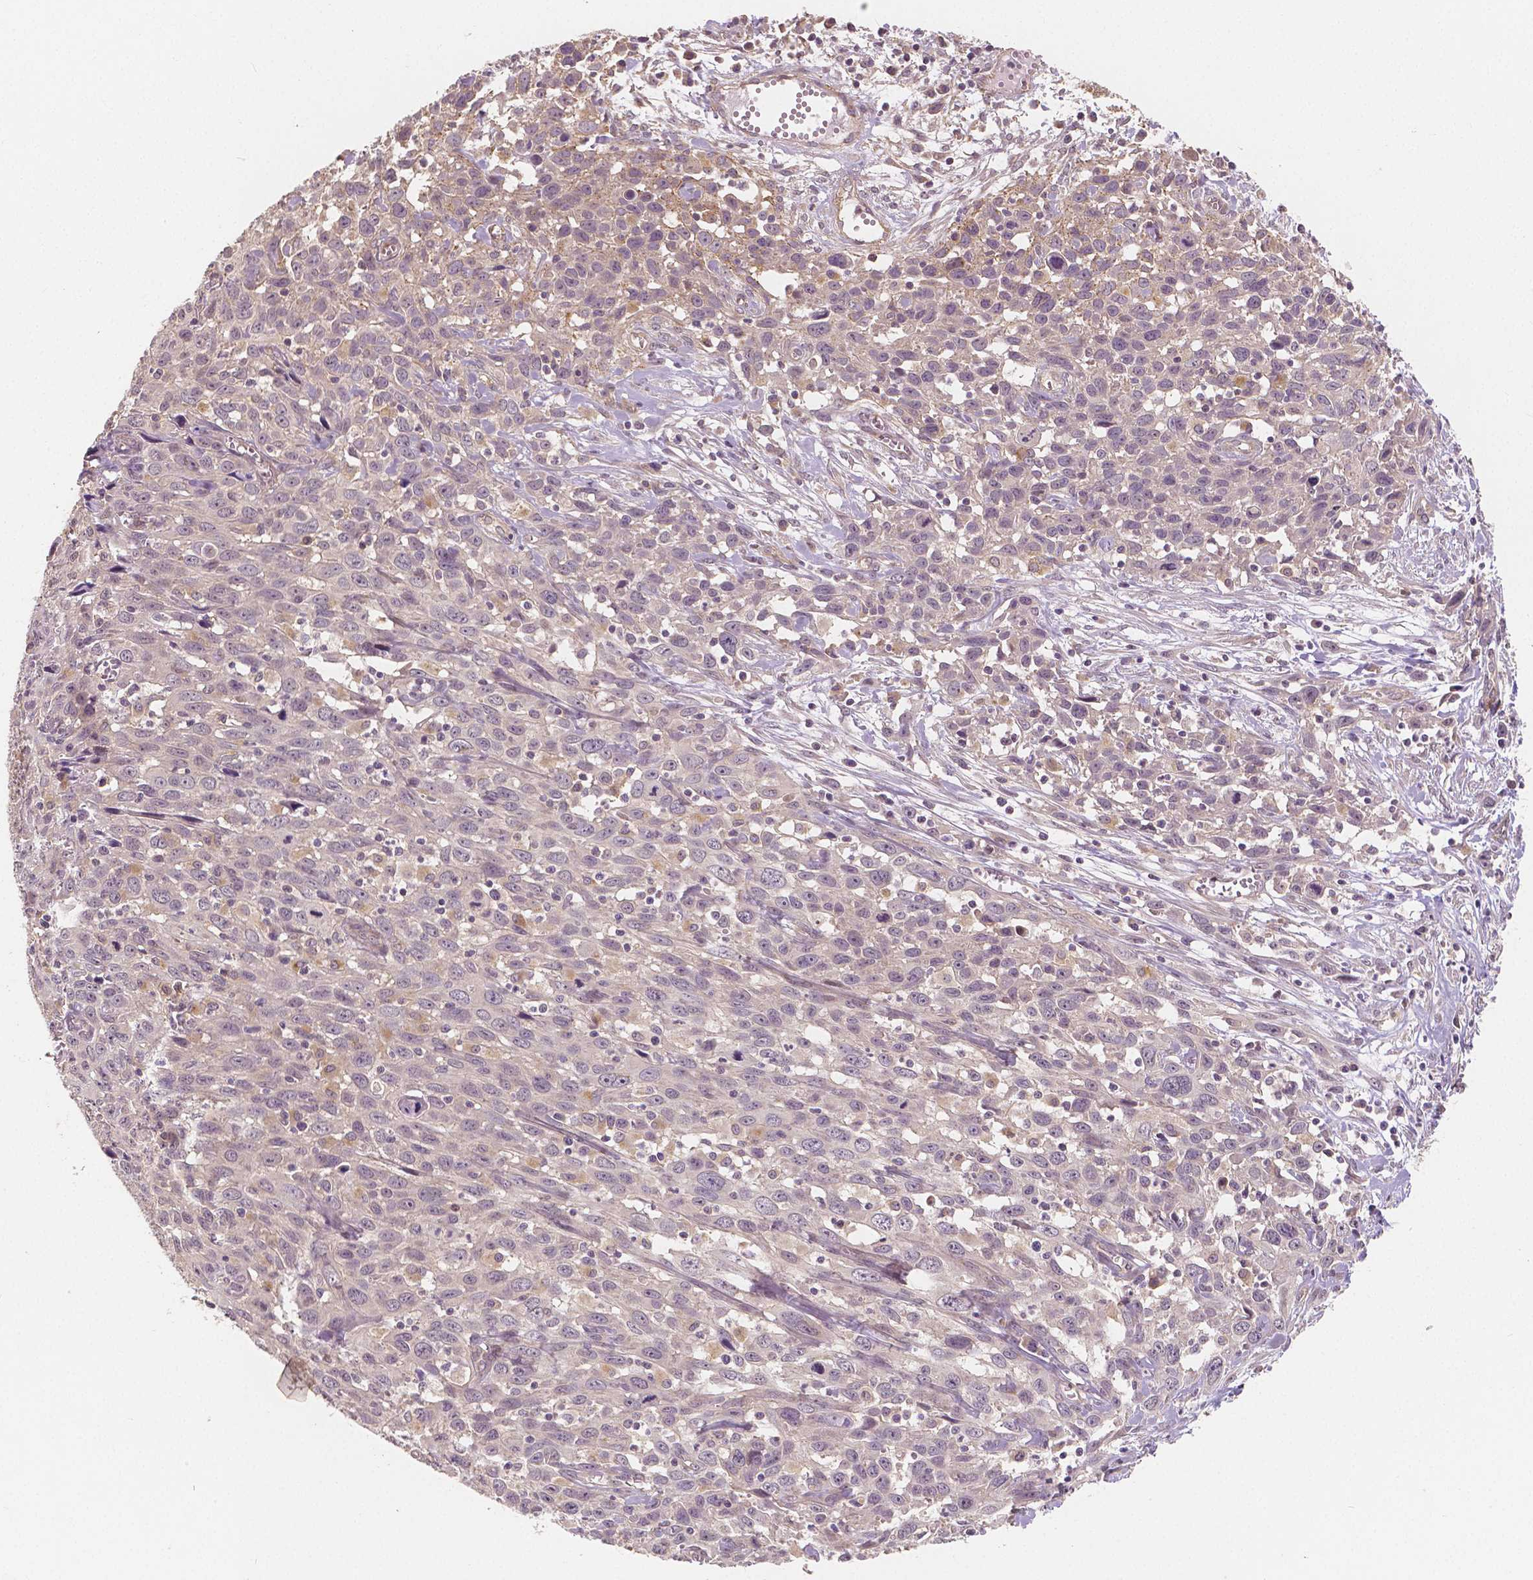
{"staining": {"intensity": "weak", "quantity": "<25%", "location": "cytoplasmic/membranous"}, "tissue": "cervical cancer", "cell_type": "Tumor cells", "image_type": "cancer", "snomed": [{"axis": "morphology", "description": "Squamous cell carcinoma, NOS"}, {"axis": "topography", "description": "Cervix"}], "caption": "The photomicrograph reveals no staining of tumor cells in squamous cell carcinoma (cervical).", "gene": "SNX12", "patient": {"sex": "female", "age": 38}}